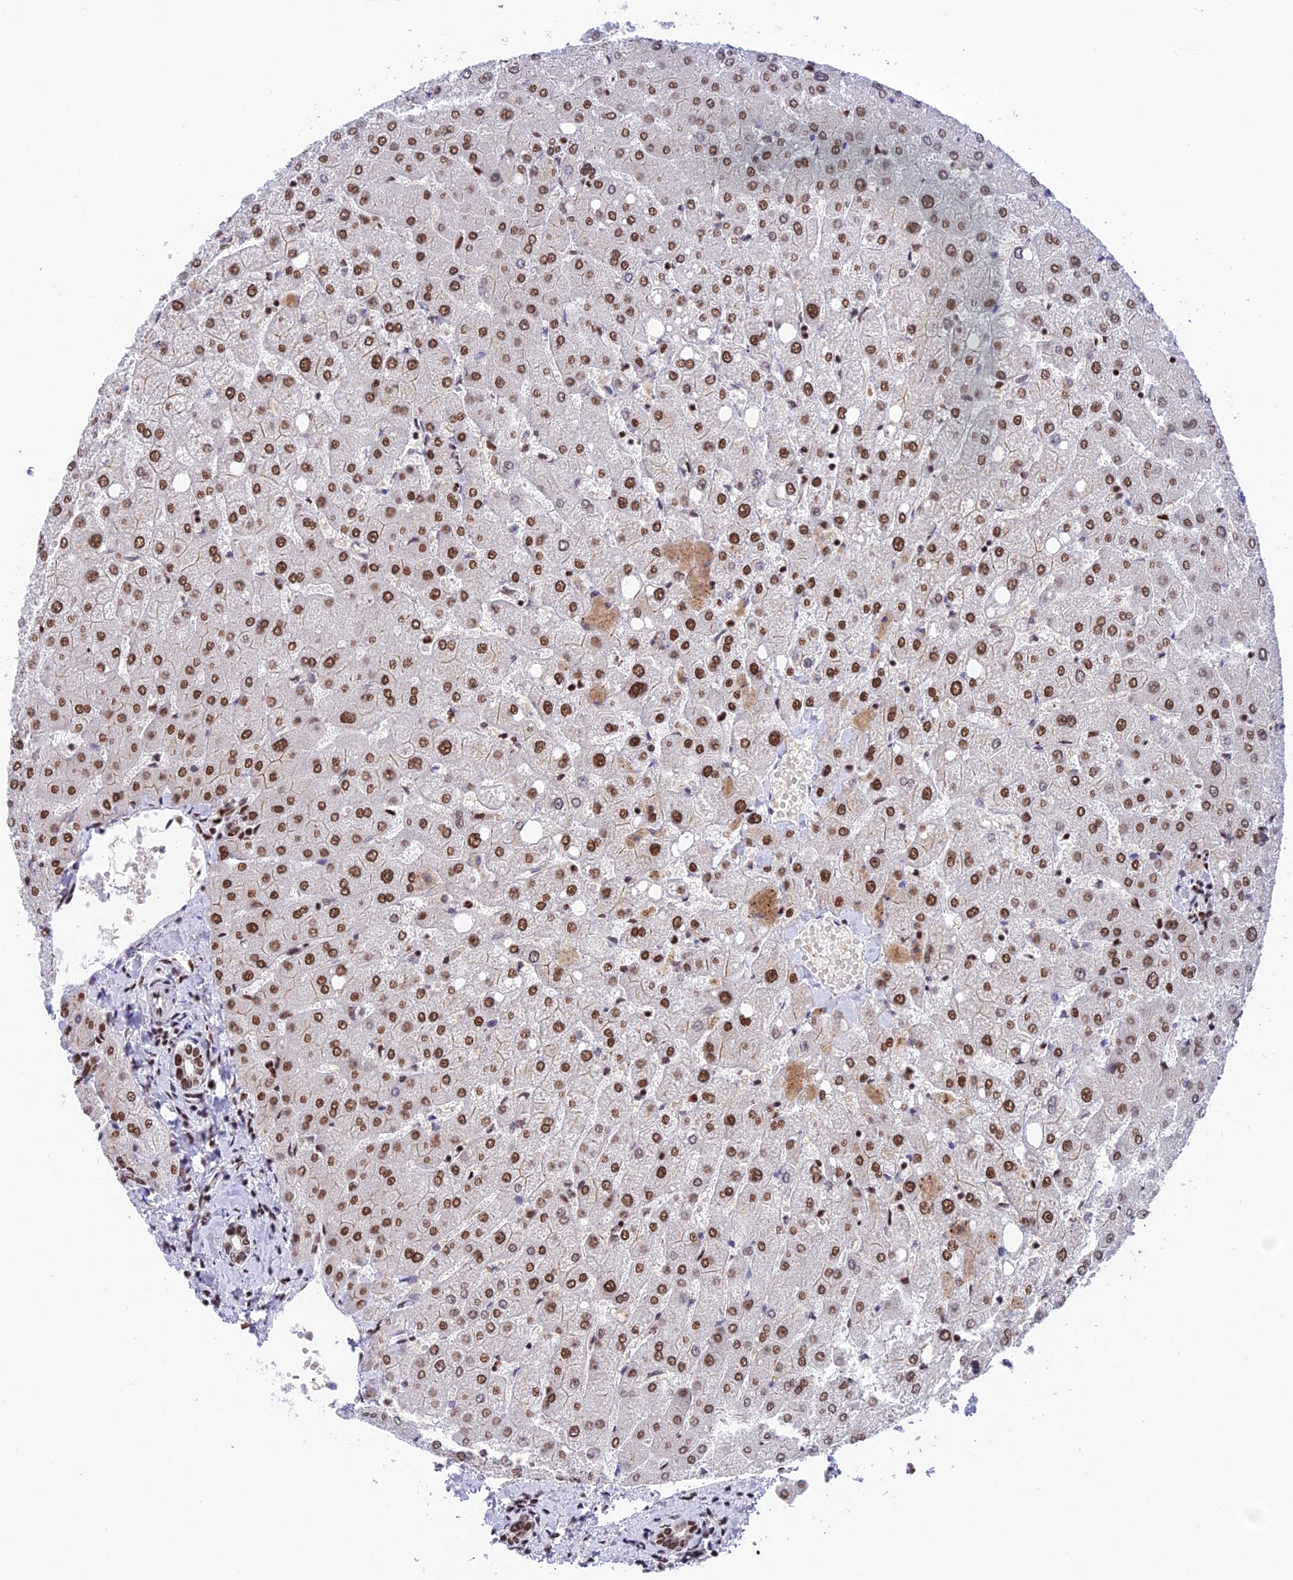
{"staining": {"intensity": "moderate", "quantity": ">75%", "location": "nuclear"}, "tissue": "liver", "cell_type": "Cholangiocytes", "image_type": "normal", "snomed": [{"axis": "morphology", "description": "Normal tissue, NOS"}, {"axis": "topography", "description": "Liver"}], "caption": "A micrograph of liver stained for a protein exhibits moderate nuclear brown staining in cholangiocytes. (DAB (3,3'-diaminobenzidine) IHC with brightfield microscopy, high magnification).", "gene": "EEF1AKMT3", "patient": {"sex": "female", "age": 54}}